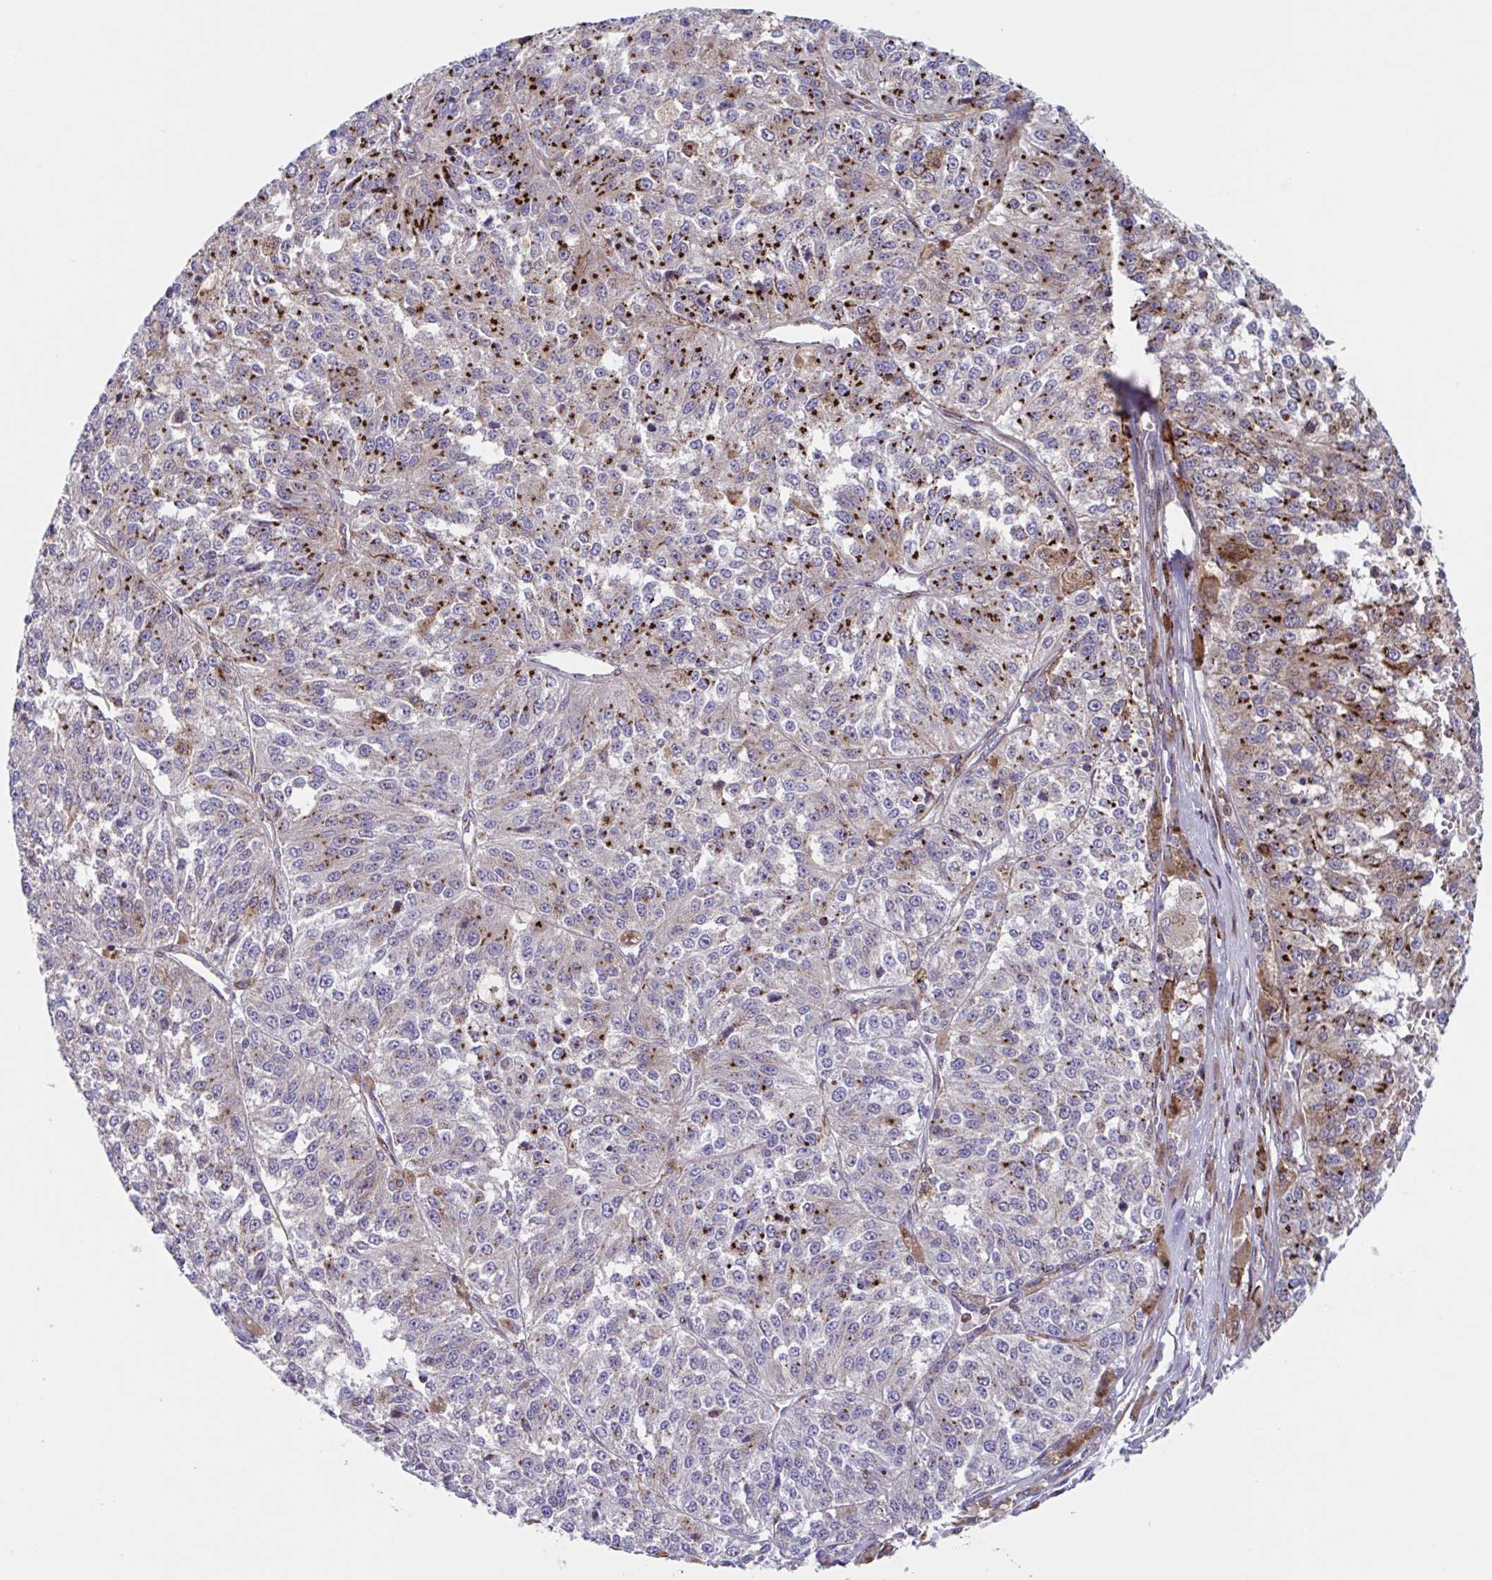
{"staining": {"intensity": "strong", "quantity": "25%-75%", "location": "cytoplasmic/membranous"}, "tissue": "melanoma", "cell_type": "Tumor cells", "image_type": "cancer", "snomed": [{"axis": "morphology", "description": "Malignant melanoma, Metastatic site"}, {"axis": "topography", "description": "Lymph node"}], "caption": "Immunohistochemistry photomicrograph of melanoma stained for a protein (brown), which reveals high levels of strong cytoplasmic/membranous expression in approximately 25%-75% of tumor cells.", "gene": "RFK", "patient": {"sex": "female", "age": 64}}